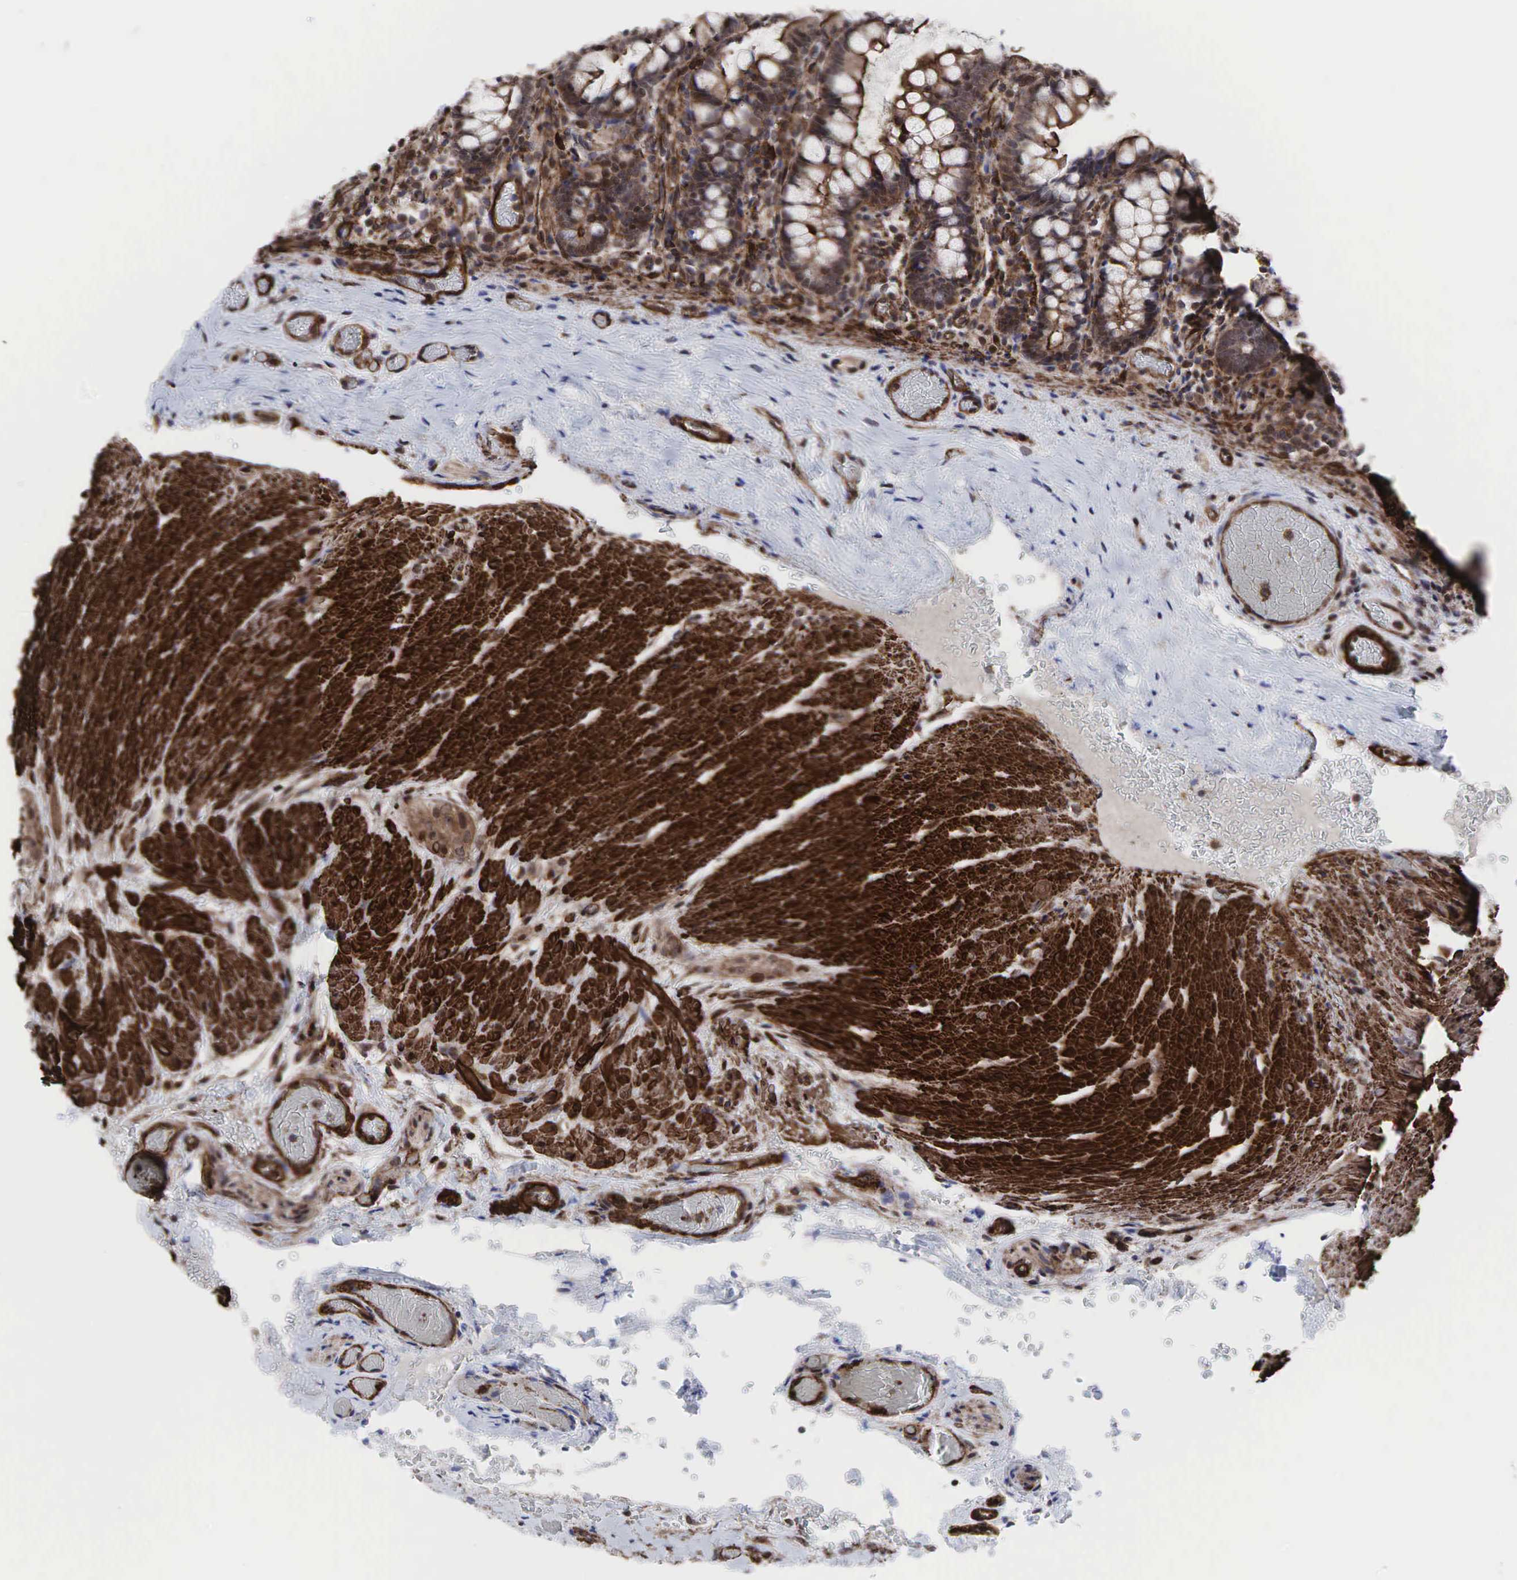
{"staining": {"intensity": "moderate", "quantity": ">75%", "location": "cytoplasmic/membranous"}, "tissue": "small intestine", "cell_type": "Glandular cells", "image_type": "normal", "snomed": [{"axis": "morphology", "description": "Normal tissue, NOS"}, {"axis": "topography", "description": "Small intestine"}], "caption": "The histopathology image reveals immunohistochemical staining of normal small intestine. There is moderate cytoplasmic/membranous staining is identified in about >75% of glandular cells.", "gene": "GPRASP1", "patient": {"sex": "male", "age": 1}}